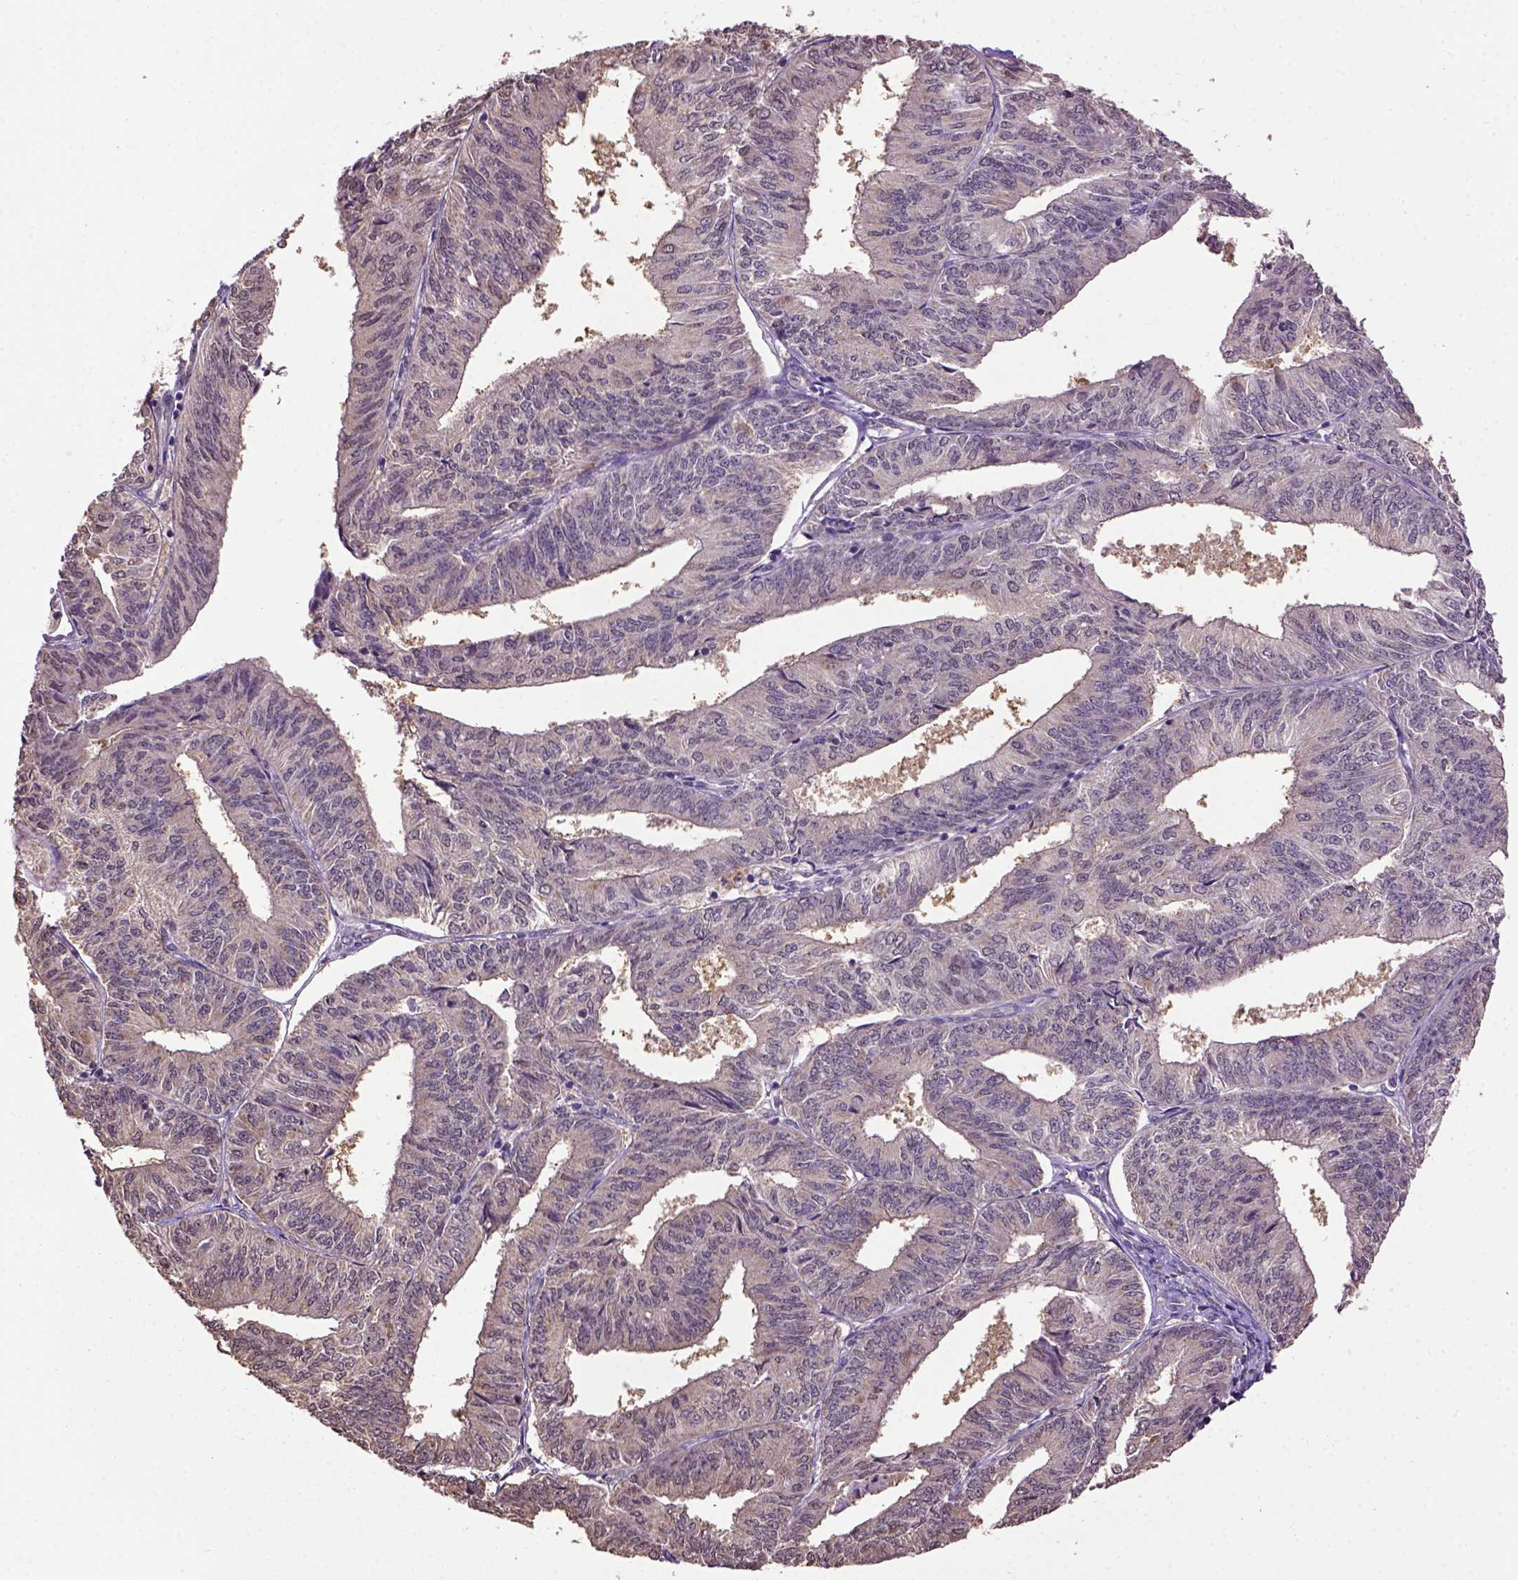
{"staining": {"intensity": "weak", "quantity": "<25%", "location": "cytoplasmic/membranous"}, "tissue": "endometrial cancer", "cell_type": "Tumor cells", "image_type": "cancer", "snomed": [{"axis": "morphology", "description": "Adenocarcinoma, NOS"}, {"axis": "topography", "description": "Endometrium"}], "caption": "An immunohistochemistry photomicrograph of endometrial cancer is shown. There is no staining in tumor cells of endometrial cancer.", "gene": "WDR17", "patient": {"sex": "female", "age": 58}}